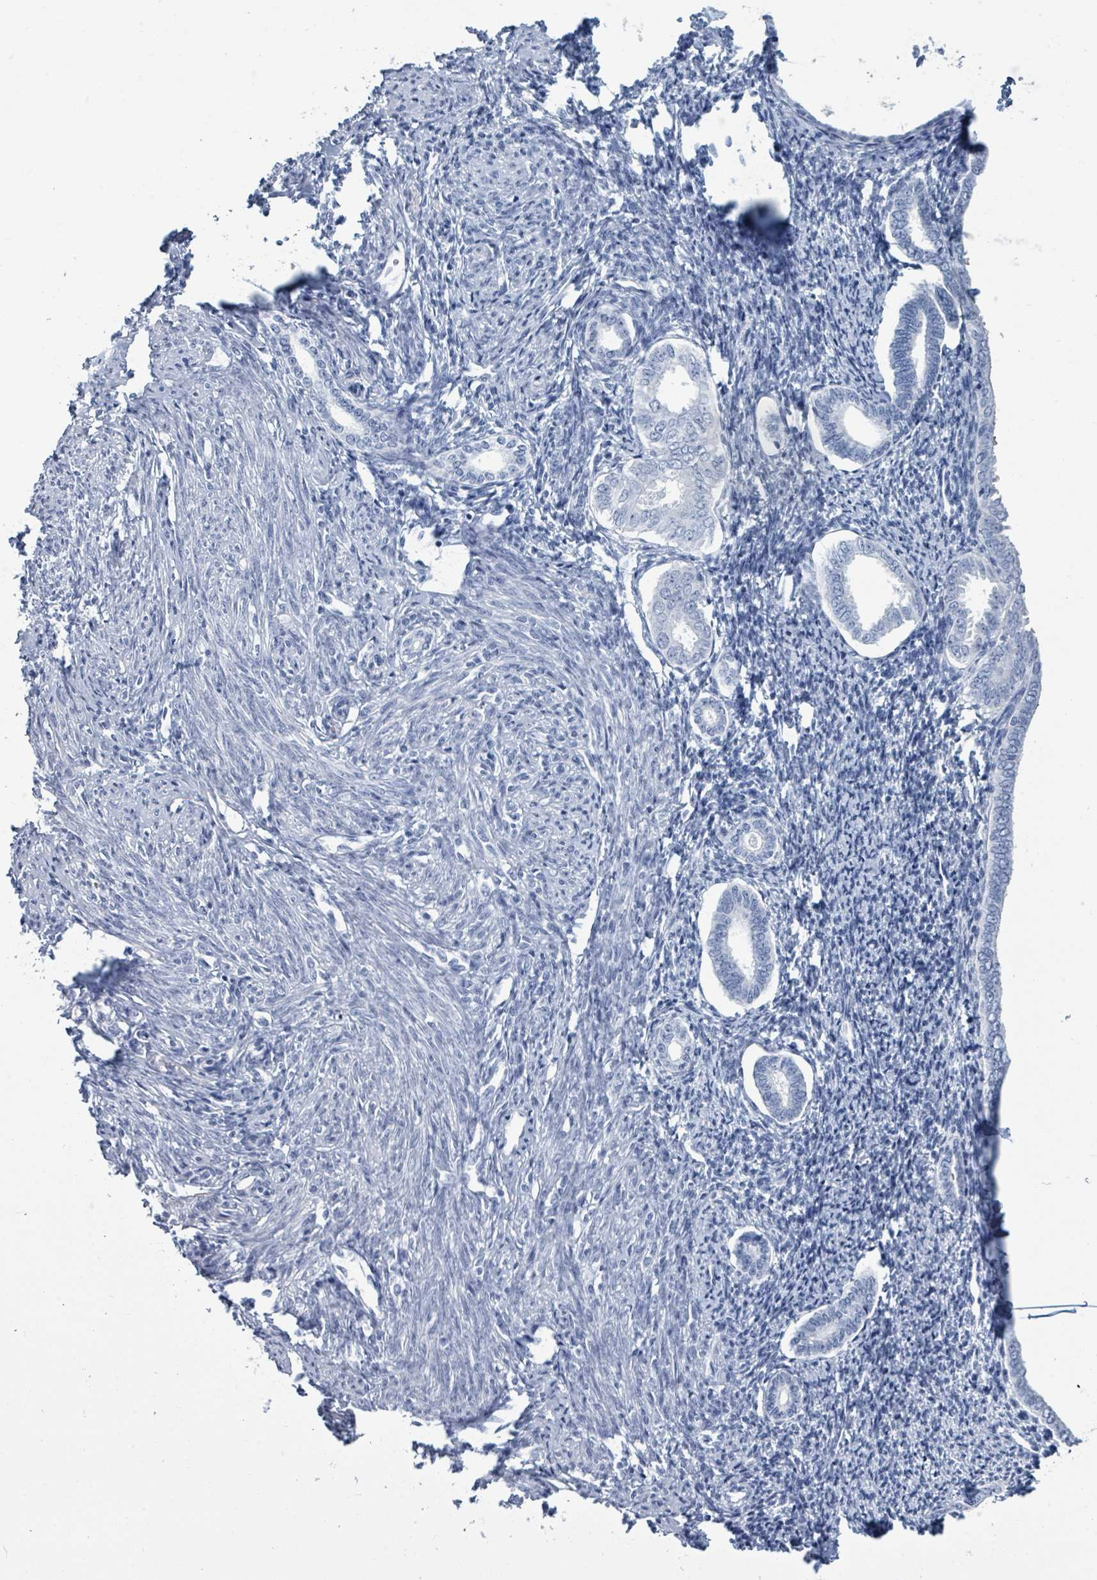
{"staining": {"intensity": "negative", "quantity": "none", "location": "none"}, "tissue": "endometrium", "cell_type": "Cells in endometrial stroma", "image_type": "normal", "snomed": [{"axis": "morphology", "description": "Normal tissue, NOS"}, {"axis": "topography", "description": "Endometrium"}], "caption": "Immunohistochemical staining of benign human endometrium exhibits no significant positivity in cells in endometrial stroma. The staining is performed using DAB brown chromogen with nuclei counter-stained in using hematoxylin.", "gene": "DEFA4", "patient": {"sex": "female", "age": 63}}